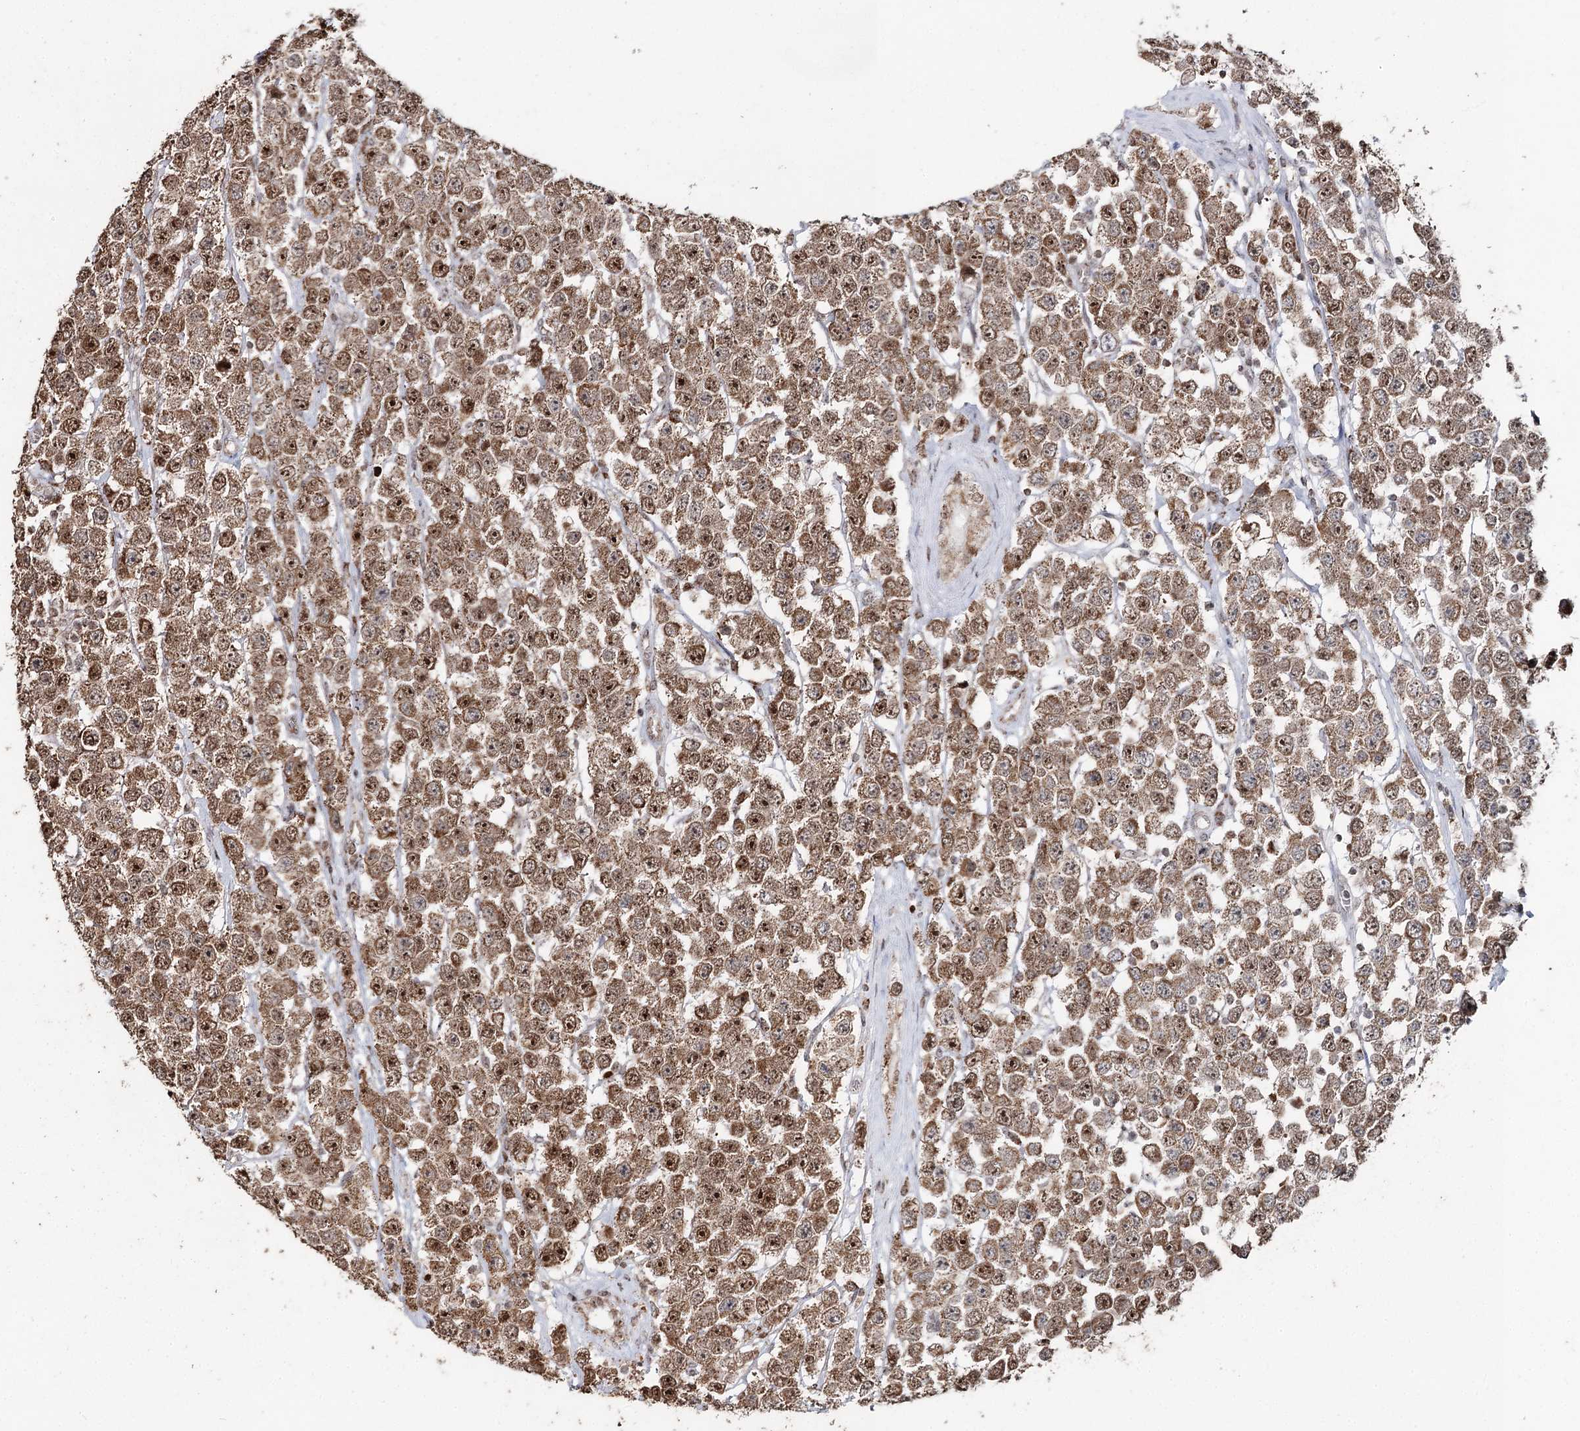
{"staining": {"intensity": "moderate", "quantity": ">75%", "location": "cytoplasmic/membranous,nuclear"}, "tissue": "testis cancer", "cell_type": "Tumor cells", "image_type": "cancer", "snomed": [{"axis": "morphology", "description": "Seminoma, NOS"}, {"axis": "topography", "description": "Testis"}], "caption": "Testis cancer tissue exhibits moderate cytoplasmic/membranous and nuclear expression in about >75% of tumor cells The protein is shown in brown color, while the nuclei are stained blue.", "gene": "PDHX", "patient": {"sex": "male", "age": 28}}